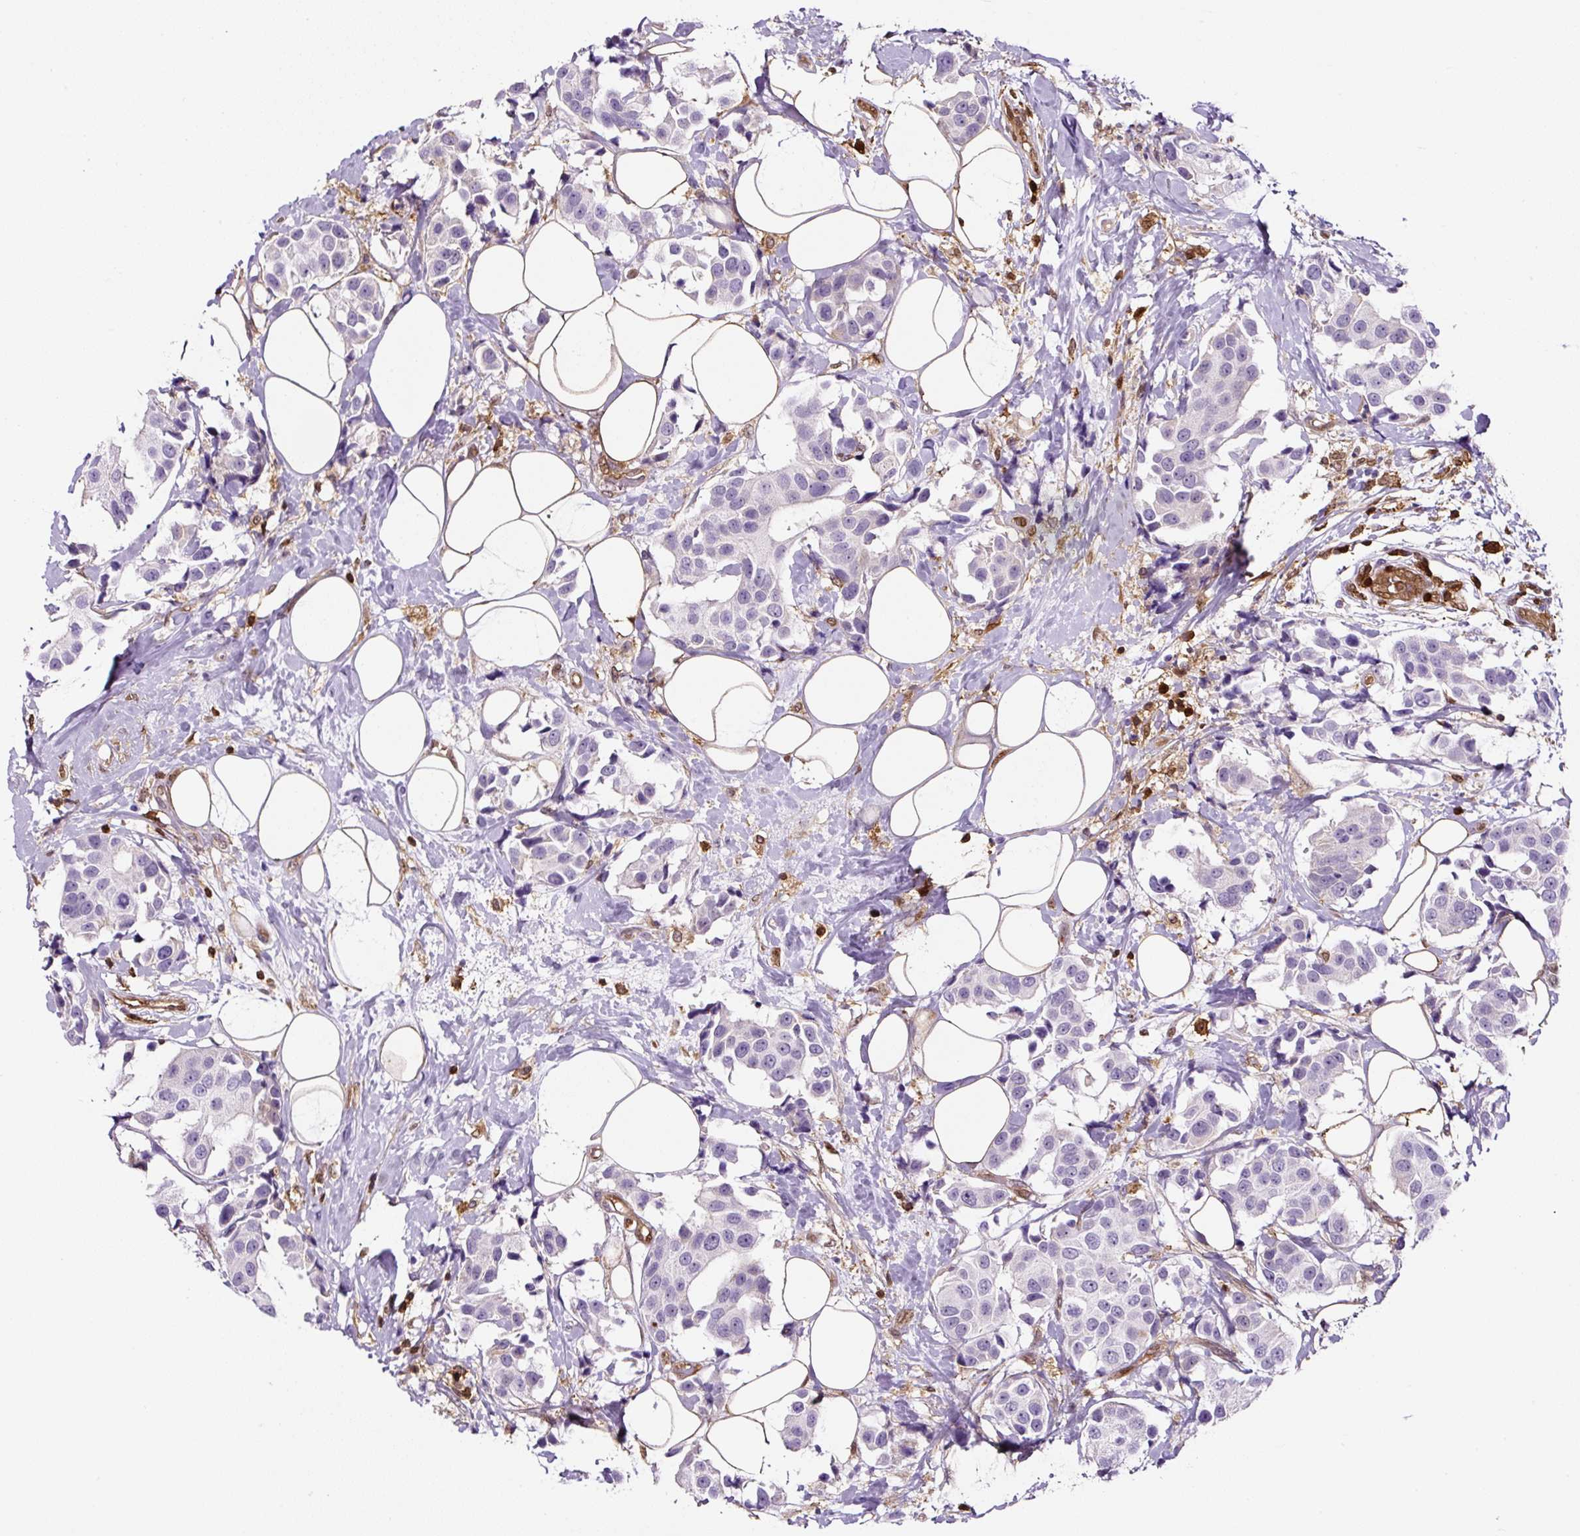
{"staining": {"intensity": "negative", "quantity": "none", "location": "none"}, "tissue": "breast cancer", "cell_type": "Tumor cells", "image_type": "cancer", "snomed": [{"axis": "morphology", "description": "Normal tissue, NOS"}, {"axis": "morphology", "description": "Duct carcinoma"}, {"axis": "topography", "description": "Breast"}], "caption": "This is an IHC histopathology image of breast cancer. There is no expression in tumor cells.", "gene": "ANXA1", "patient": {"sex": "female", "age": 39}}